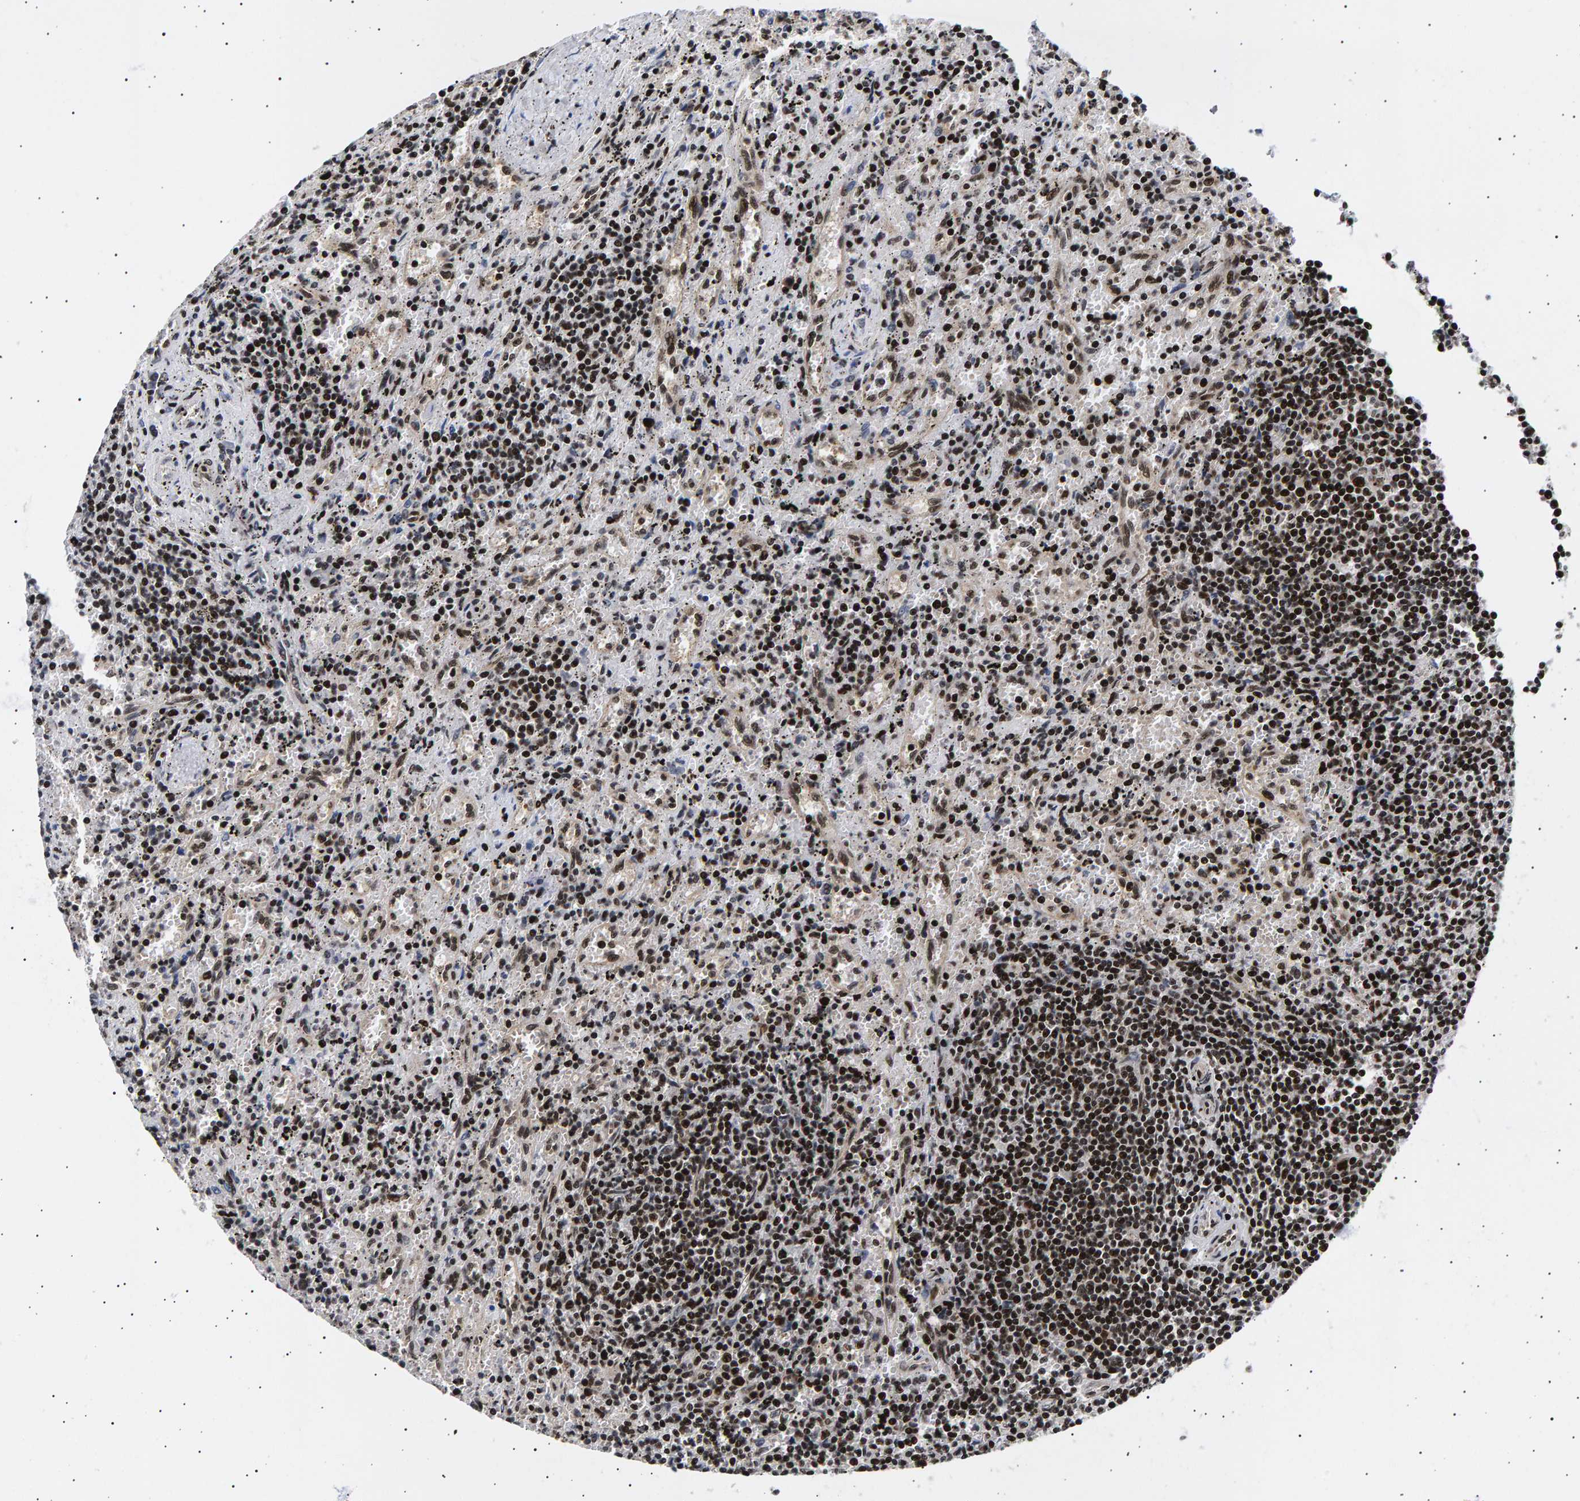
{"staining": {"intensity": "strong", "quantity": ">75%", "location": "nuclear"}, "tissue": "lymphoma", "cell_type": "Tumor cells", "image_type": "cancer", "snomed": [{"axis": "morphology", "description": "Malignant lymphoma, non-Hodgkin's type, Low grade"}, {"axis": "topography", "description": "Spleen"}], "caption": "Protein staining by immunohistochemistry displays strong nuclear staining in about >75% of tumor cells in lymphoma.", "gene": "ANKRD40", "patient": {"sex": "male", "age": 76}}